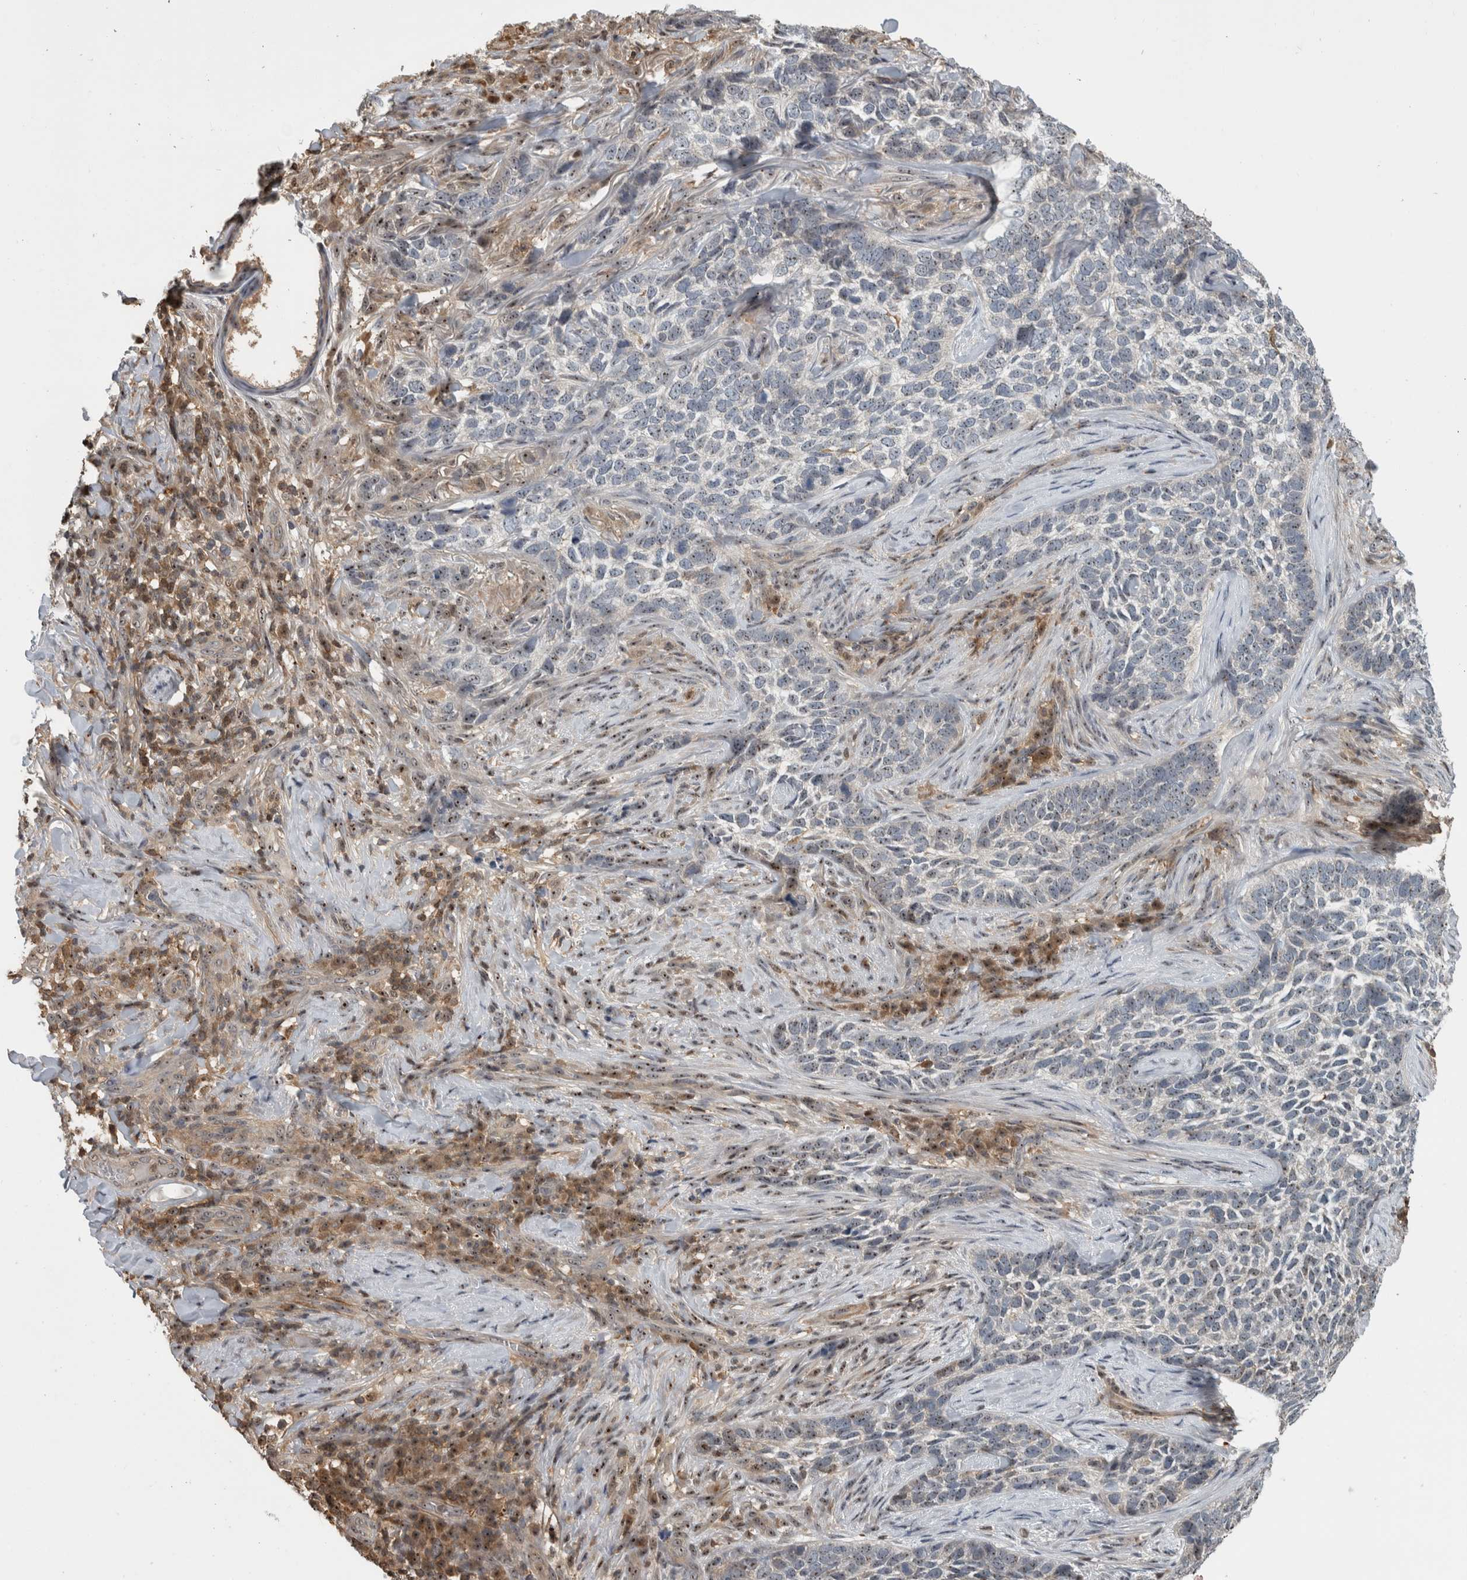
{"staining": {"intensity": "weak", "quantity": ">75%", "location": "nuclear"}, "tissue": "skin cancer", "cell_type": "Tumor cells", "image_type": "cancer", "snomed": [{"axis": "morphology", "description": "Basal cell carcinoma"}, {"axis": "topography", "description": "Skin"}], "caption": "Skin basal cell carcinoma stained with IHC reveals weak nuclear staining in about >75% of tumor cells.", "gene": "TDRD7", "patient": {"sex": "female", "age": 64}}